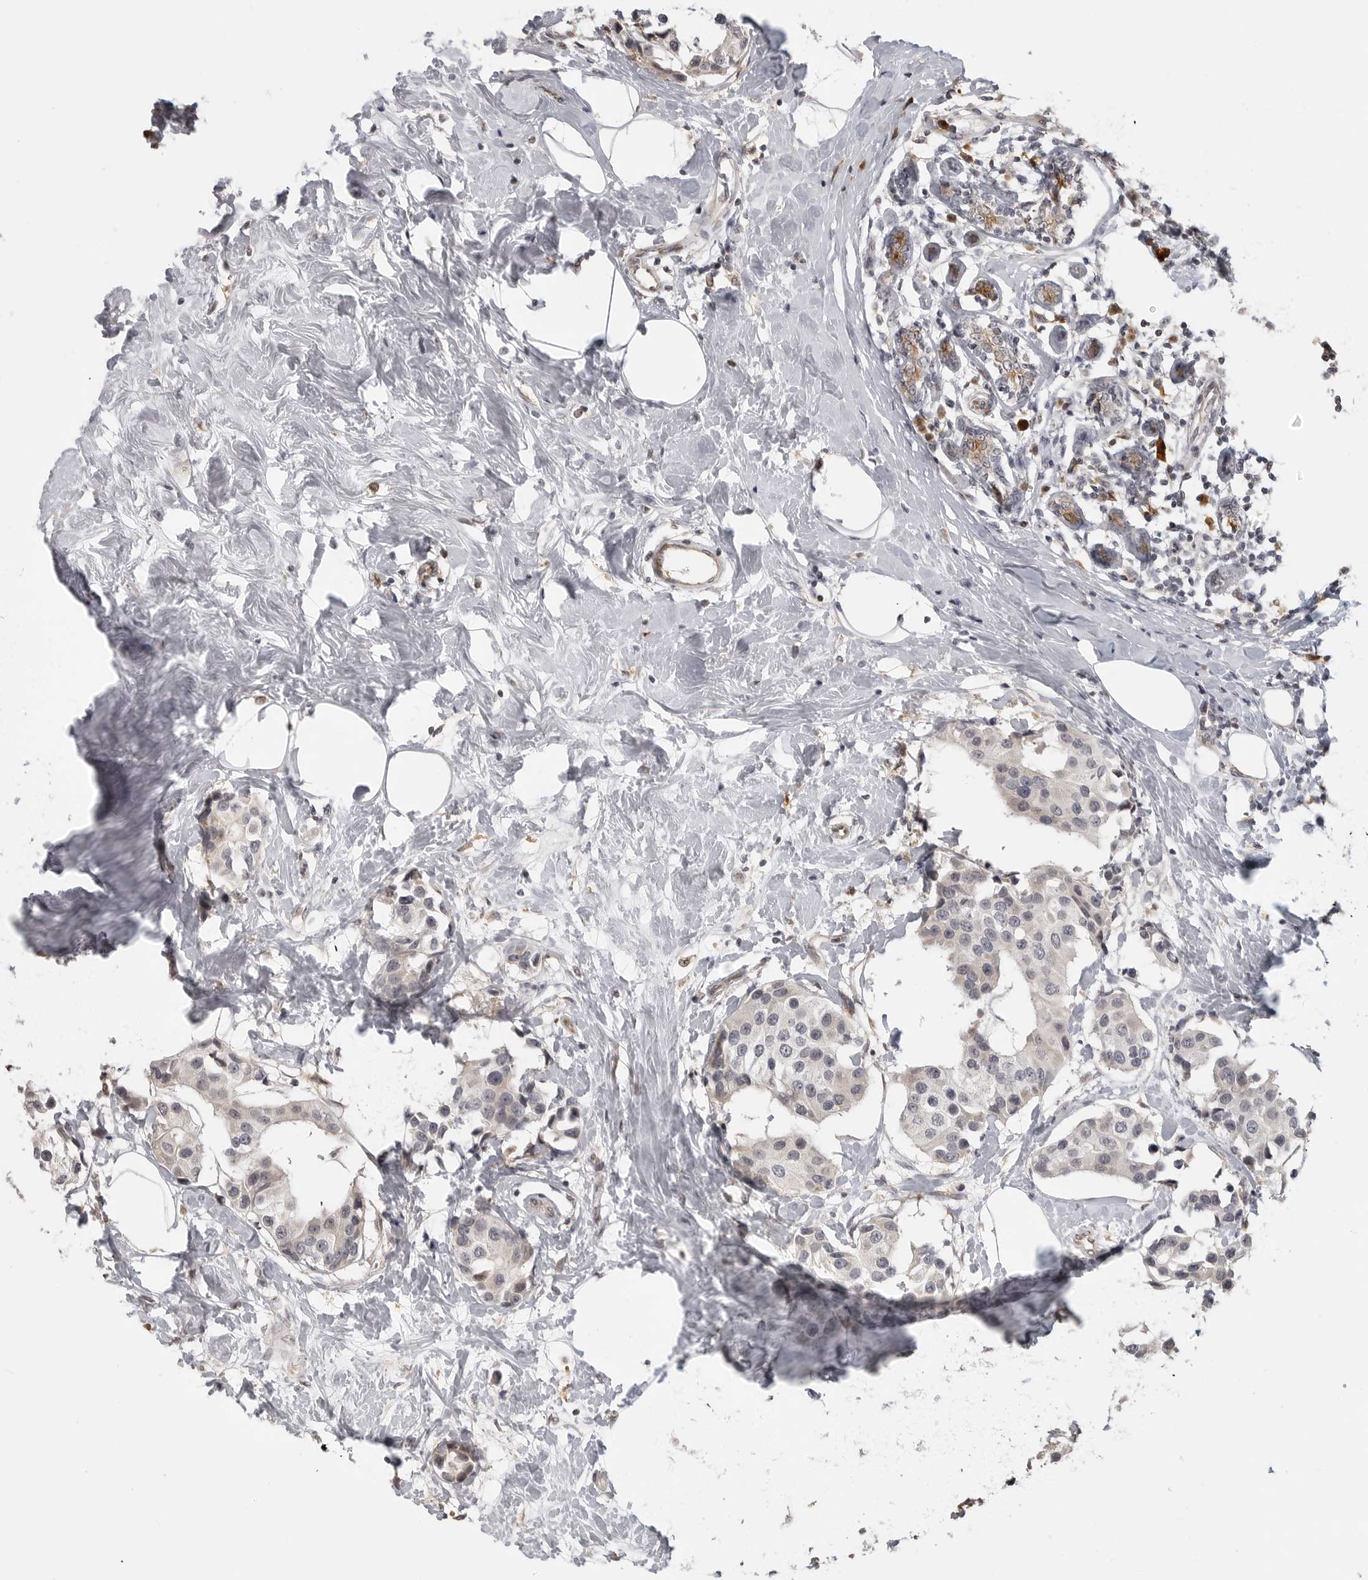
{"staining": {"intensity": "weak", "quantity": "<25%", "location": "cytoplasmic/membranous"}, "tissue": "breast cancer", "cell_type": "Tumor cells", "image_type": "cancer", "snomed": [{"axis": "morphology", "description": "Normal tissue, NOS"}, {"axis": "morphology", "description": "Duct carcinoma"}, {"axis": "topography", "description": "Breast"}], "caption": "Tumor cells show no significant positivity in breast intraductal carcinoma.", "gene": "IDO1", "patient": {"sex": "female", "age": 39}}